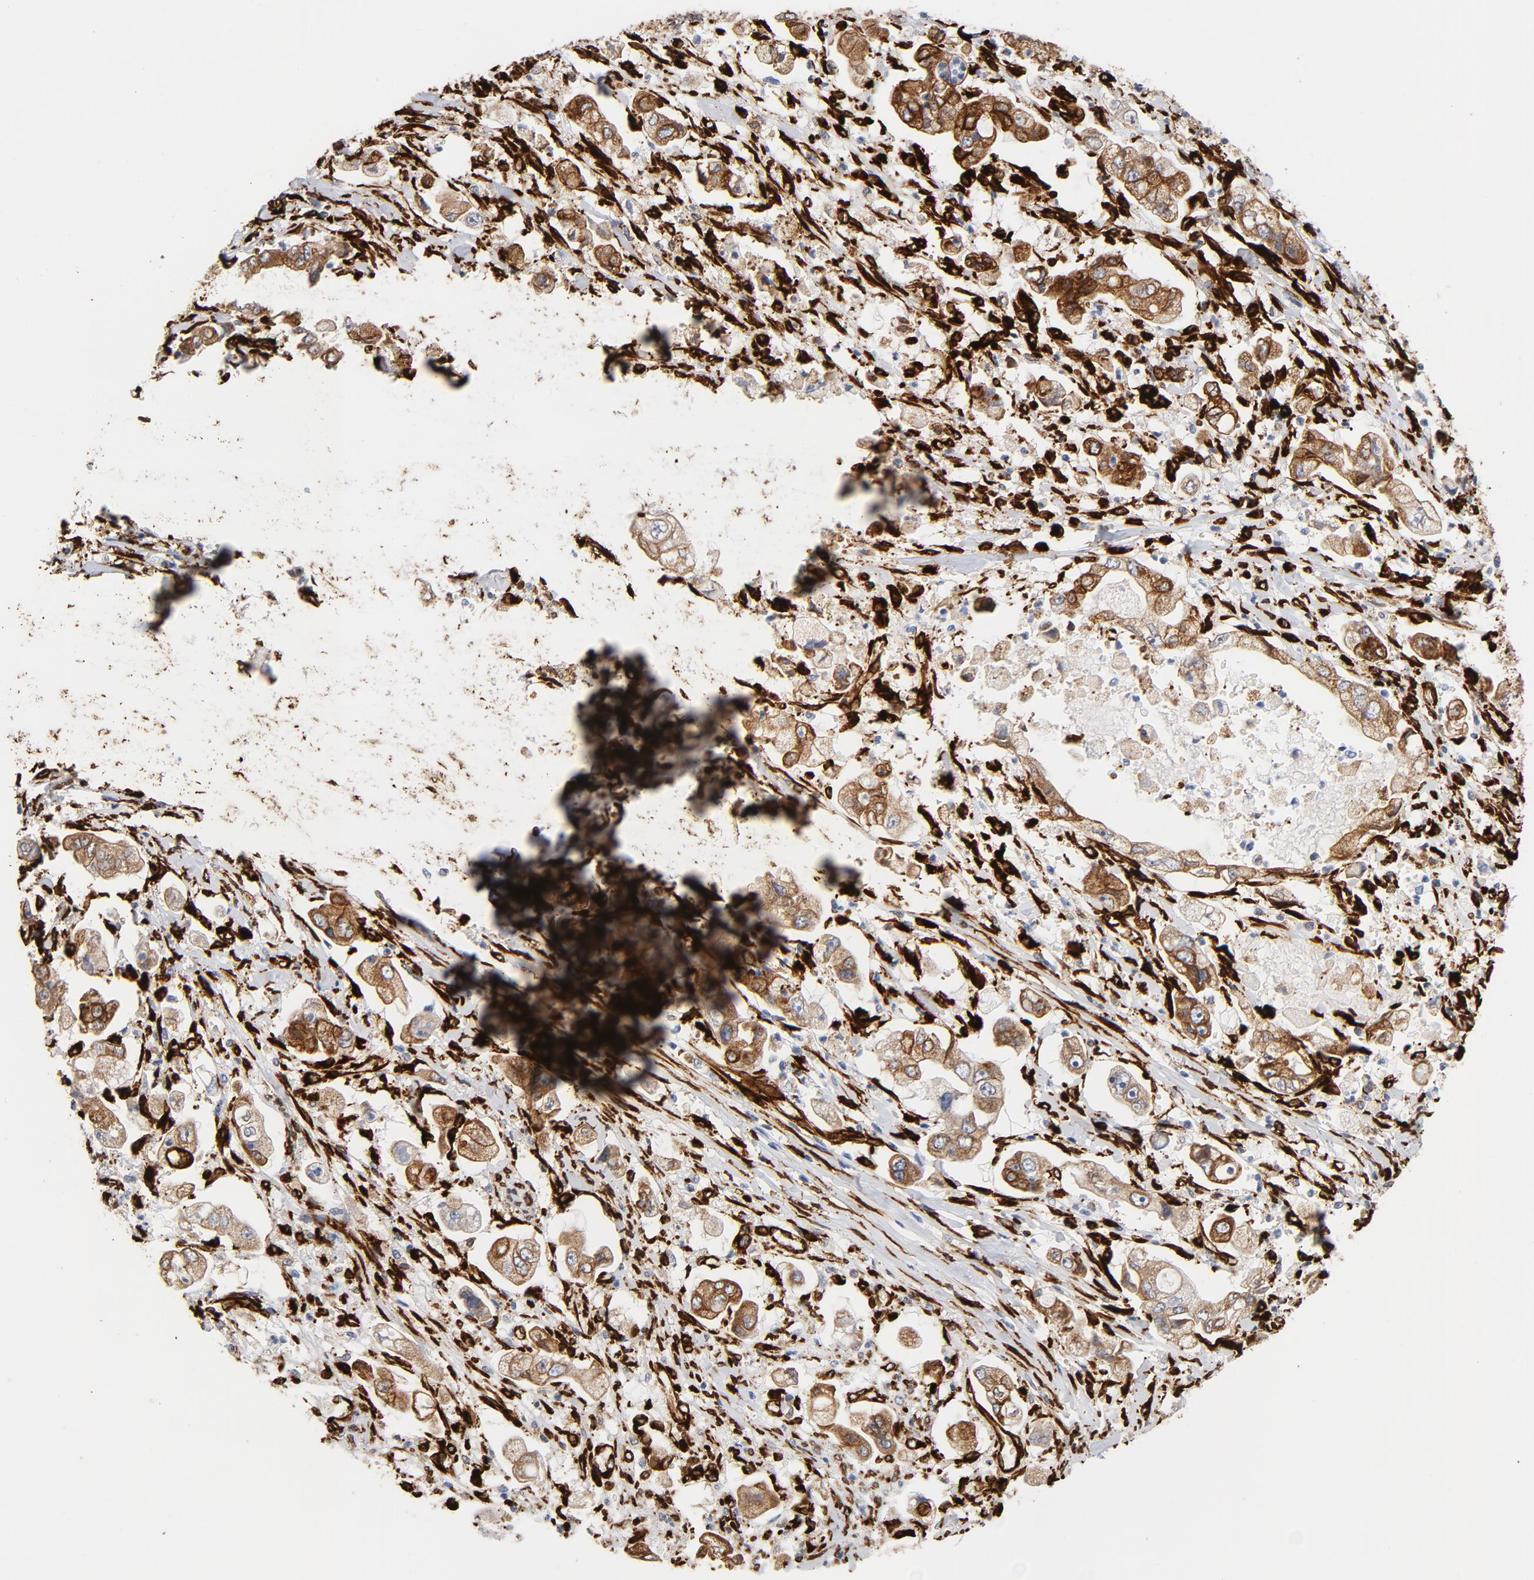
{"staining": {"intensity": "moderate", "quantity": ">75%", "location": "cytoplasmic/membranous"}, "tissue": "stomach cancer", "cell_type": "Tumor cells", "image_type": "cancer", "snomed": [{"axis": "morphology", "description": "Adenocarcinoma, NOS"}, {"axis": "topography", "description": "Stomach"}], "caption": "IHC (DAB) staining of stomach cancer reveals moderate cytoplasmic/membranous protein staining in approximately >75% of tumor cells.", "gene": "SERPINH1", "patient": {"sex": "male", "age": 62}}